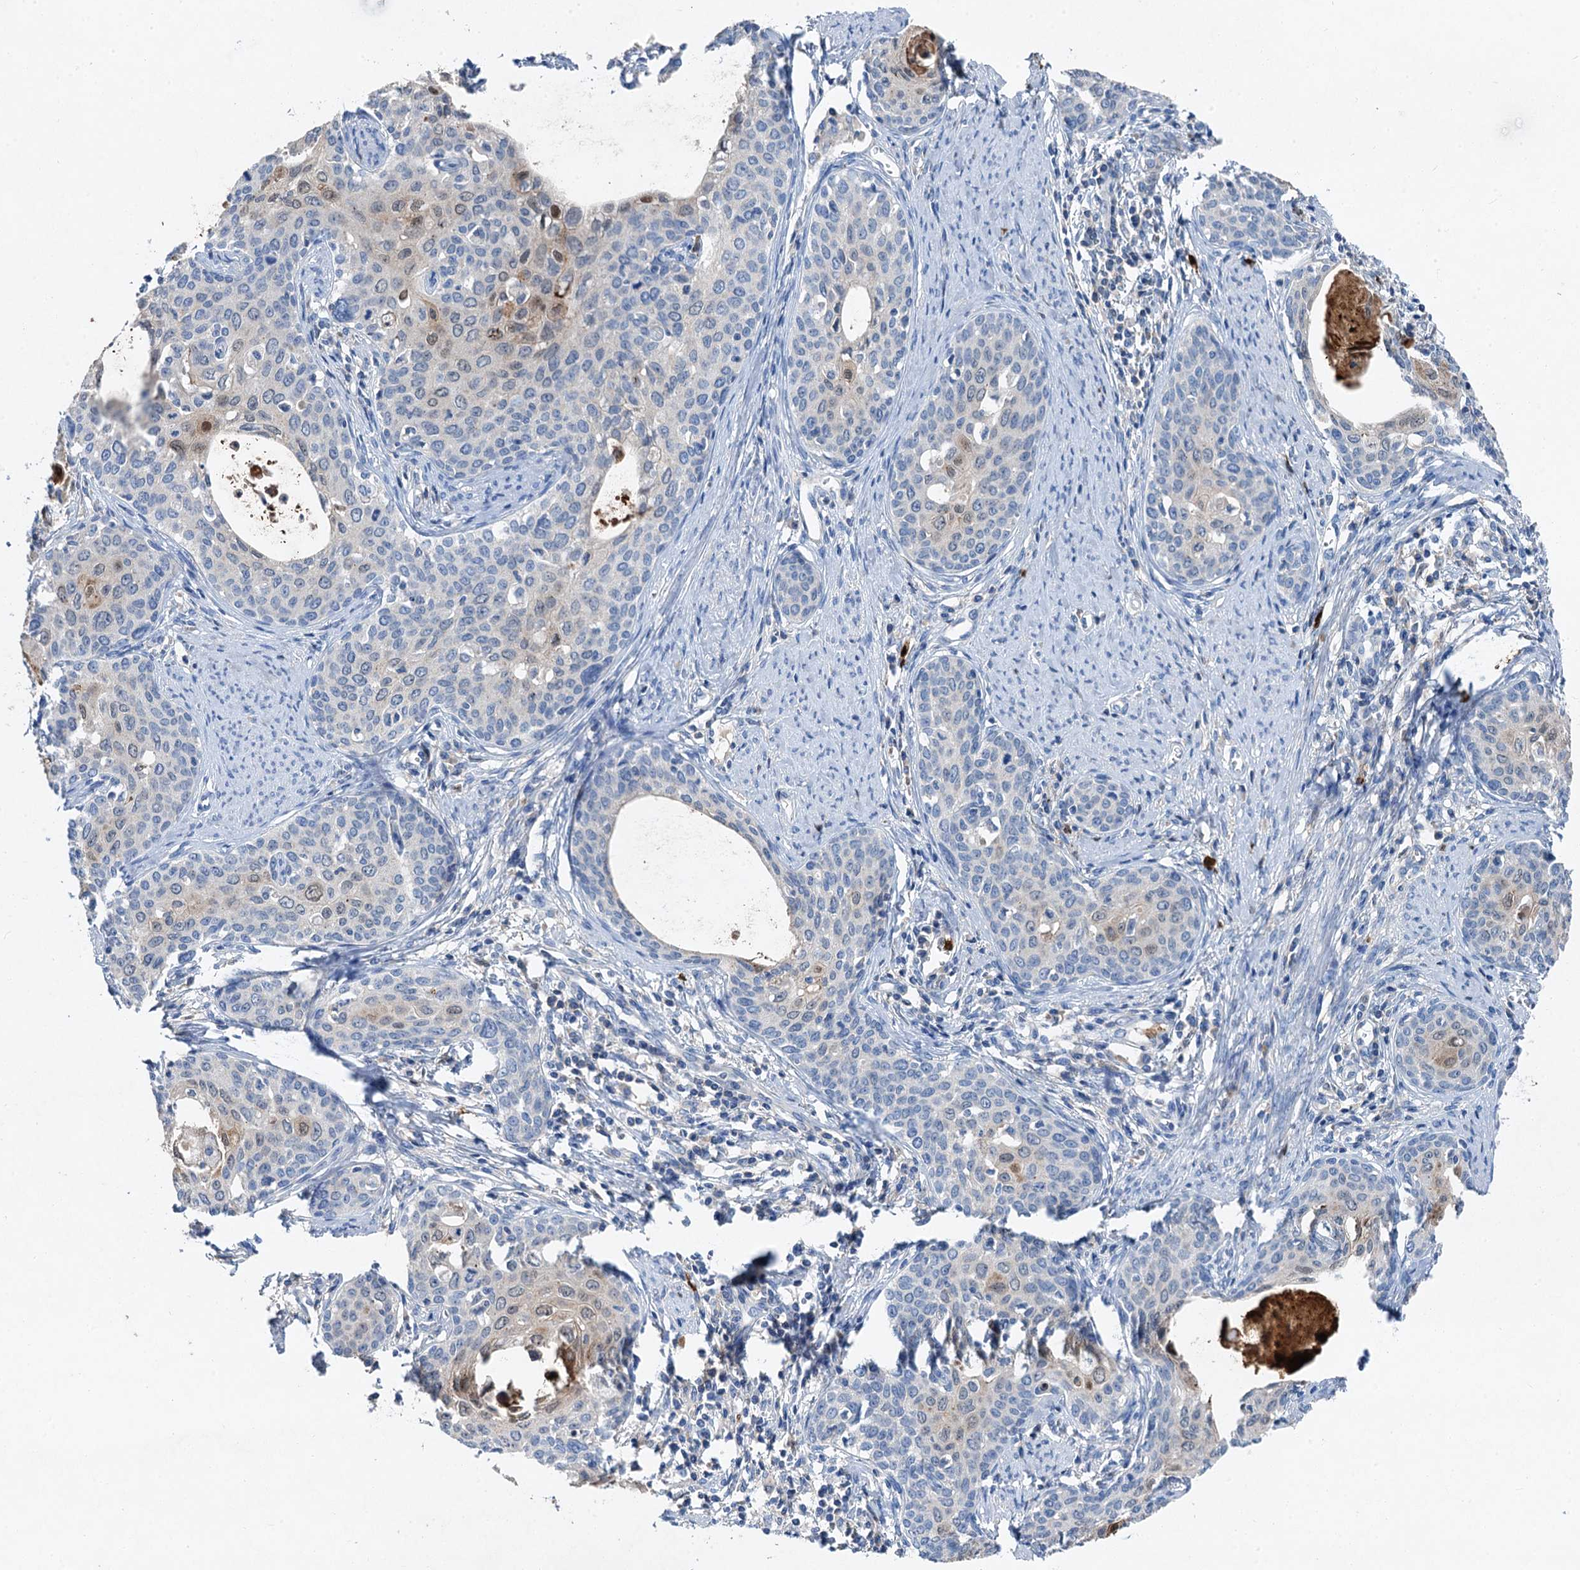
{"staining": {"intensity": "moderate", "quantity": "<25%", "location": "cytoplasmic/membranous,nuclear"}, "tissue": "cervical cancer", "cell_type": "Tumor cells", "image_type": "cancer", "snomed": [{"axis": "morphology", "description": "Squamous cell carcinoma, NOS"}, {"axis": "topography", "description": "Cervix"}], "caption": "This photomicrograph demonstrates immunohistochemistry (IHC) staining of cervical squamous cell carcinoma, with low moderate cytoplasmic/membranous and nuclear expression in approximately <25% of tumor cells.", "gene": "OTOA", "patient": {"sex": "female", "age": 52}}